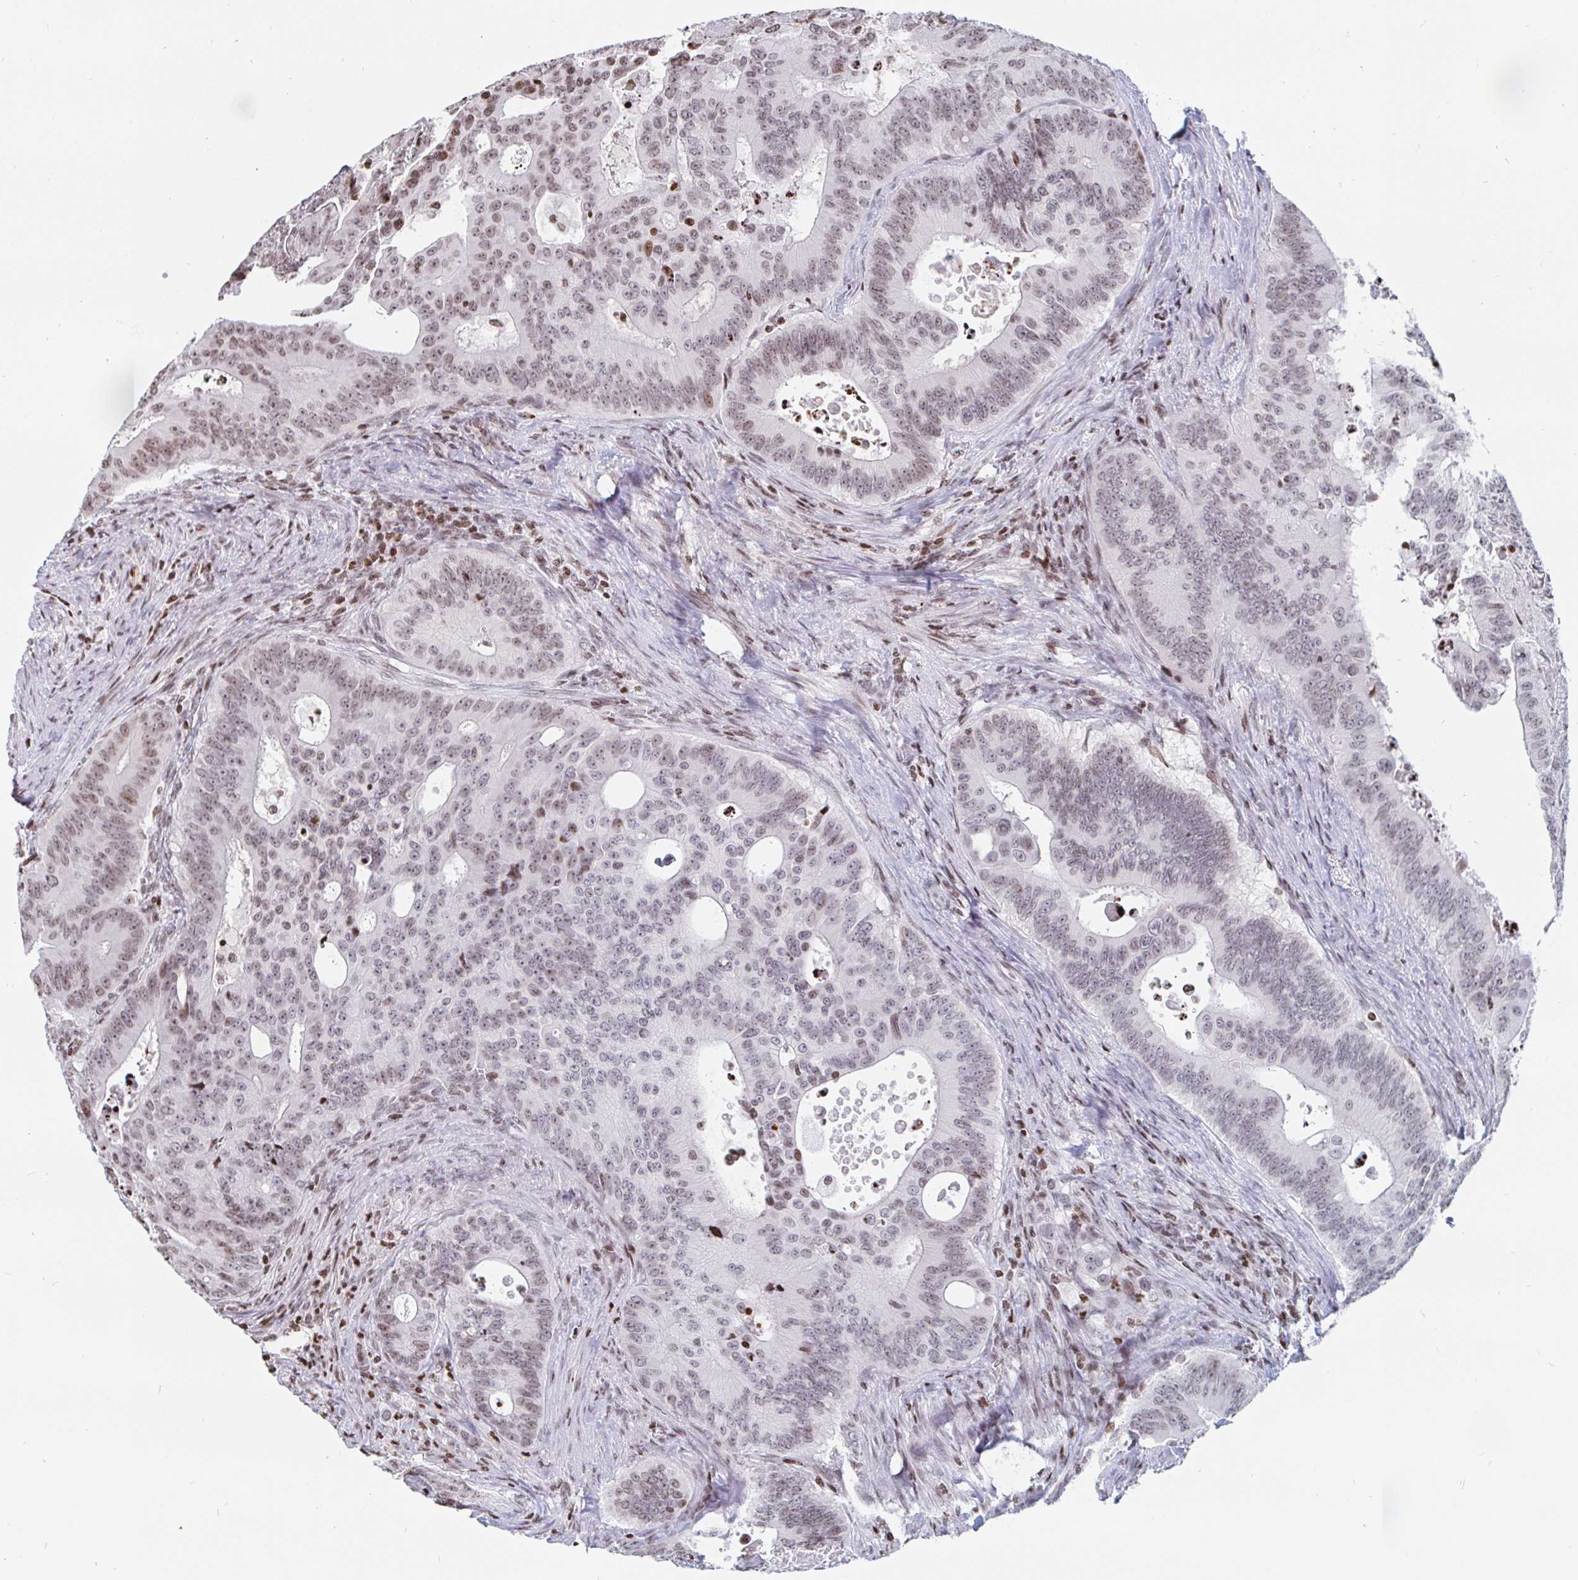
{"staining": {"intensity": "moderate", "quantity": "25%-75%", "location": "nuclear"}, "tissue": "colorectal cancer", "cell_type": "Tumor cells", "image_type": "cancer", "snomed": [{"axis": "morphology", "description": "Adenocarcinoma, NOS"}, {"axis": "topography", "description": "Colon"}], "caption": "This photomicrograph displays immunohistochemistry staining of human colorectal adenocarcinoma, with medium moderate nuclear expression in approximately 25%-75% of tumor cells.", "gene": "HOXC10", "patient": {"sex": "male", "age": 62}}